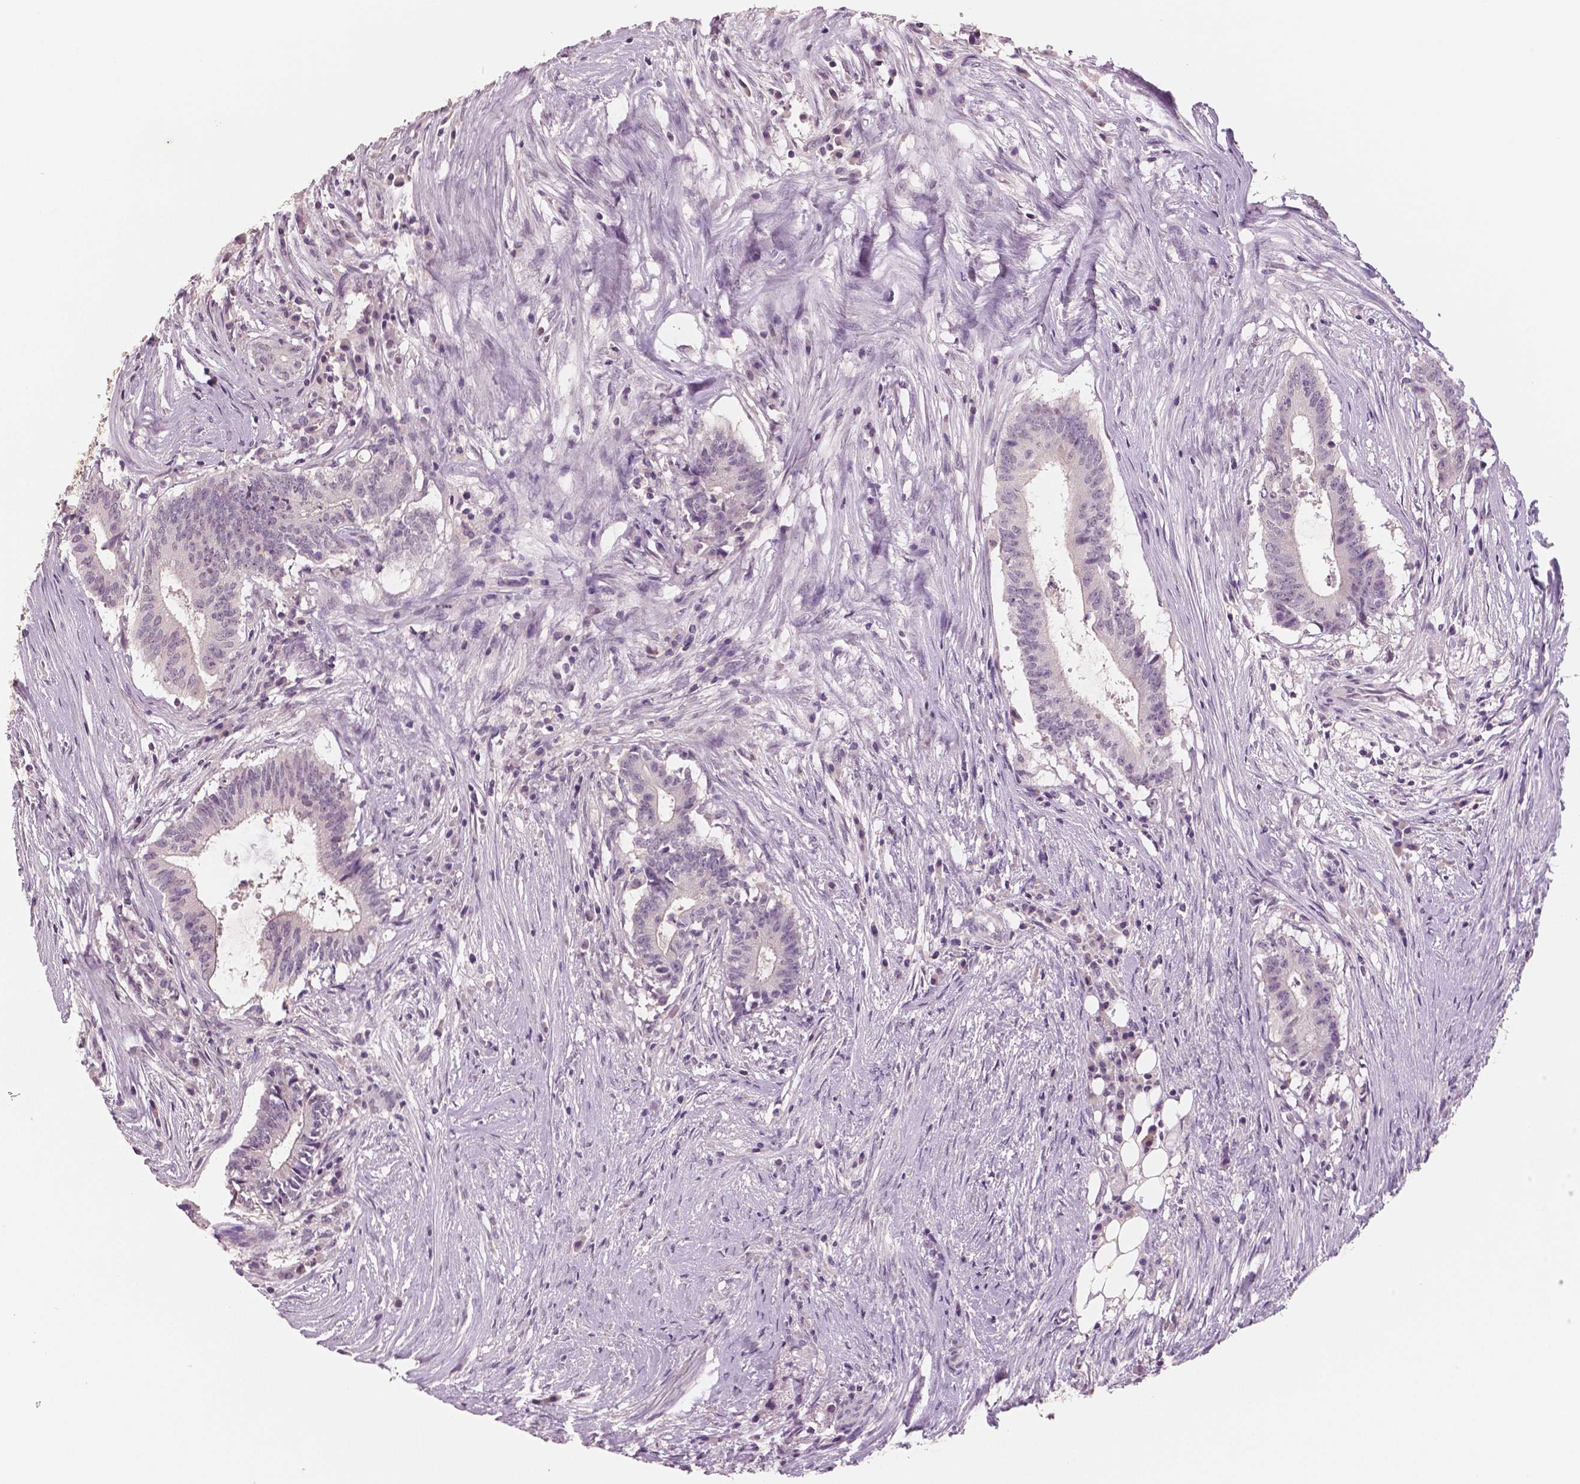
{"staining": {"intensity": "negative", "quantity": "none", "location": "none"}, "tissue": "colorectal cancer", "cell_type": "Tumor cells", "image_type": "cancer", "snomed": [{"axis": "morphology", "description": "Adenocarcinoma, NOS"}, {"axis": "topography", "description": "Colon"}], "caption": "Immunohistochemistry image of neoplastic tissue: human adenocarcinoma (colorectal) stained with DAB (3,3'-diaminobenzidine) displays no significant protein expression in tumor cells.", "gene": "NECAB2", "patient": {"sex": "female", "age": 43}}